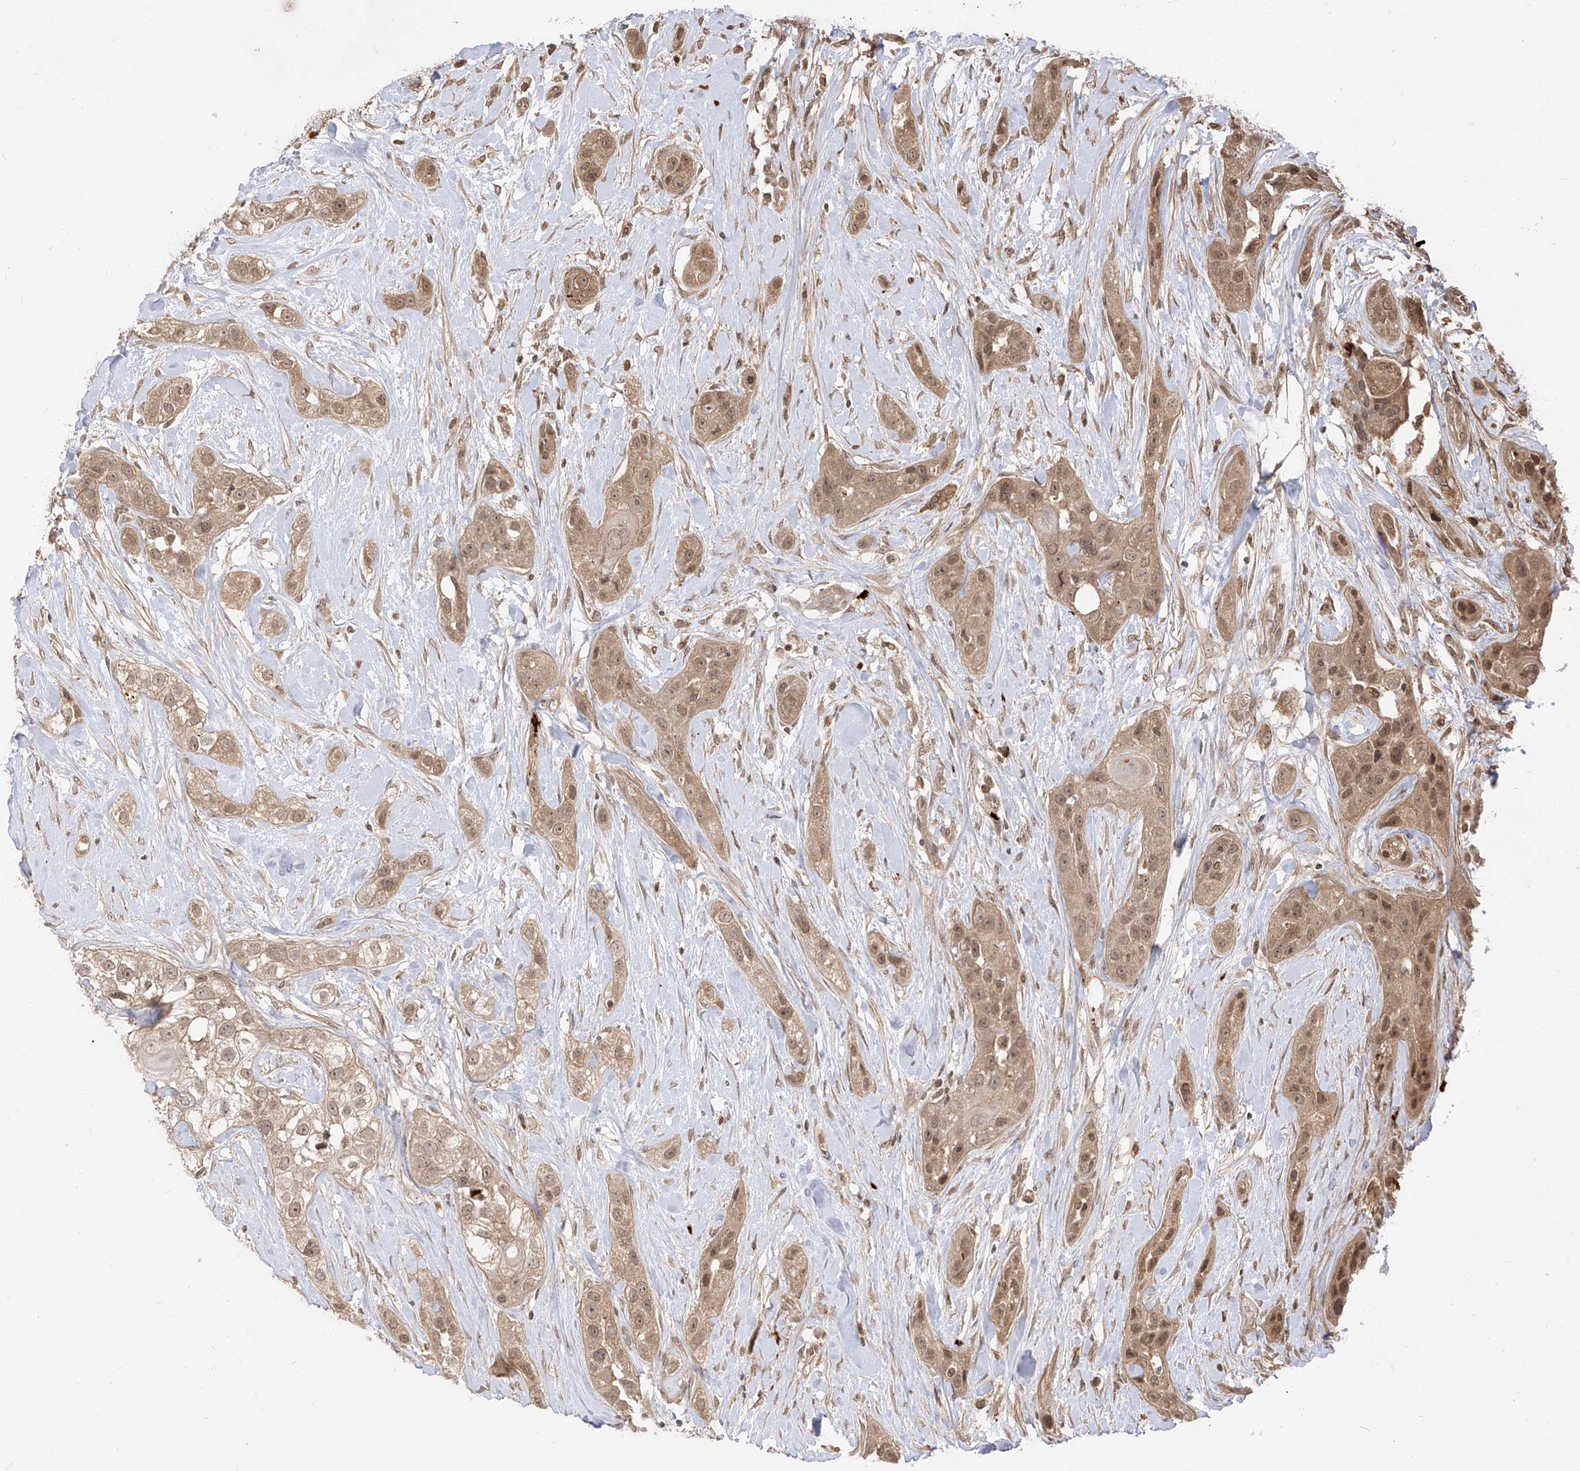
{"staining": {"intensity": "moderate", "quantity": ">75%", "location": "cytoplasmic/membranous,nuclear"}, "tissue": "head and neck cancer", "cell_type": "Tumor cells", "image_type": "cancer", "snomed": [{"axis": "morphology", "description": "Normal tissue, NOS"}, {"axis": "morphology", "description": "Squamous cell carcinoma, NOS"}, {"axis": "topography", "description": "Skeletal muscle"}, {"axis": "topography", "description": "Head-Neck"}], "caption": "Immunohistochemistry (IHC) image of neoplastic tissue: head and neck cancer stained using immunohistochemistry (IHC) reveals medium levels of moderate protein expression localized specifically in the cytoplasmic/membranous and nuclear of tumor cells, appearing as a cytoplasmic/membranous and nuclear brown color.", "gene": "LCOR", "patient": {"sex": "male", "age": 51}}